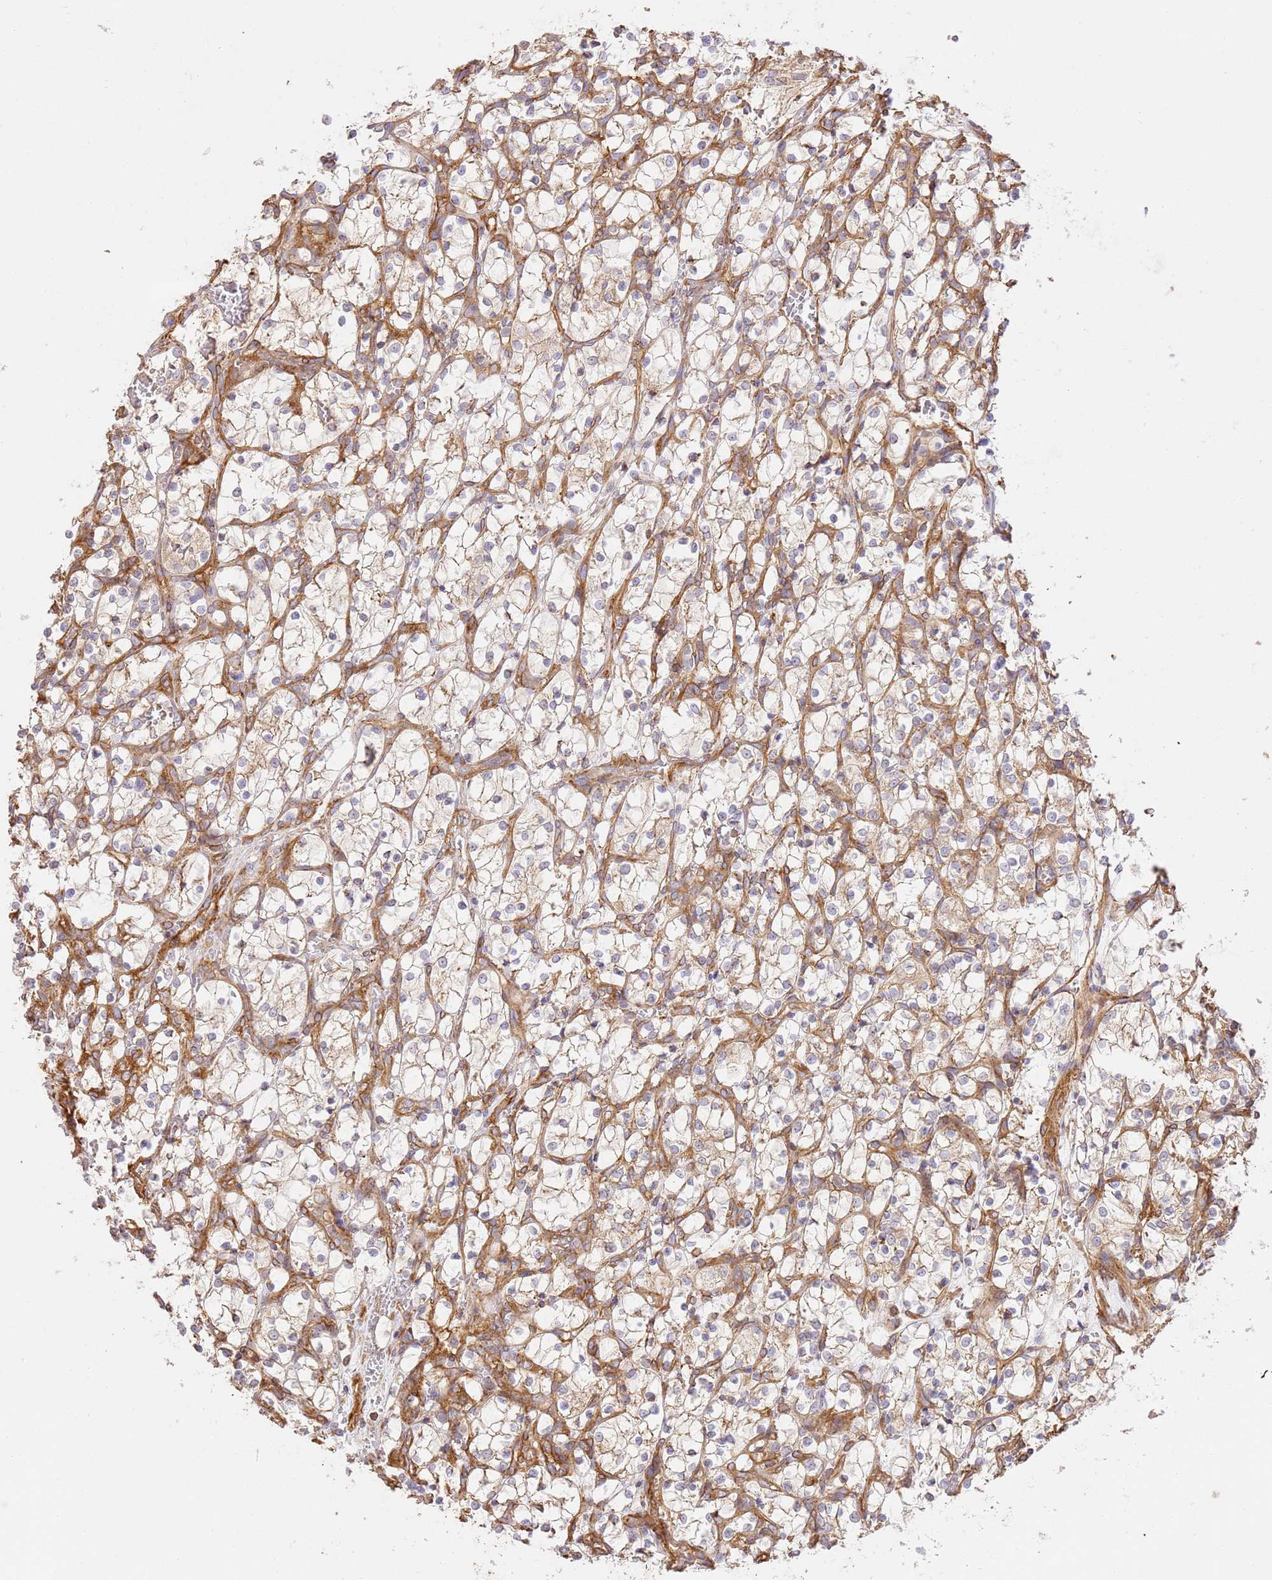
{"staining": {"intensity": "weak", "quantity": "25%-75%", "location": "cytoplasmic/membranous"}, "tissue": "renal cancer", "cell_type": "Tumor cells", "image_type": "cancer", "snomed": [{"axis": "morphology", "description": "Adenocarcinoma, NOS"}, {"axis": "topography", "description": "Kidney"}], "caption": "Weak cytoplasmic/membranous expression is appreciated in about 25%-75% of tumor cells in renal cancer (adenocarcinoma). The protein of interest is shown in brown color, while the nuclei are stained blue.", "gene": "ZBTB39", "patient": {"sex": "female", "age": 69}}